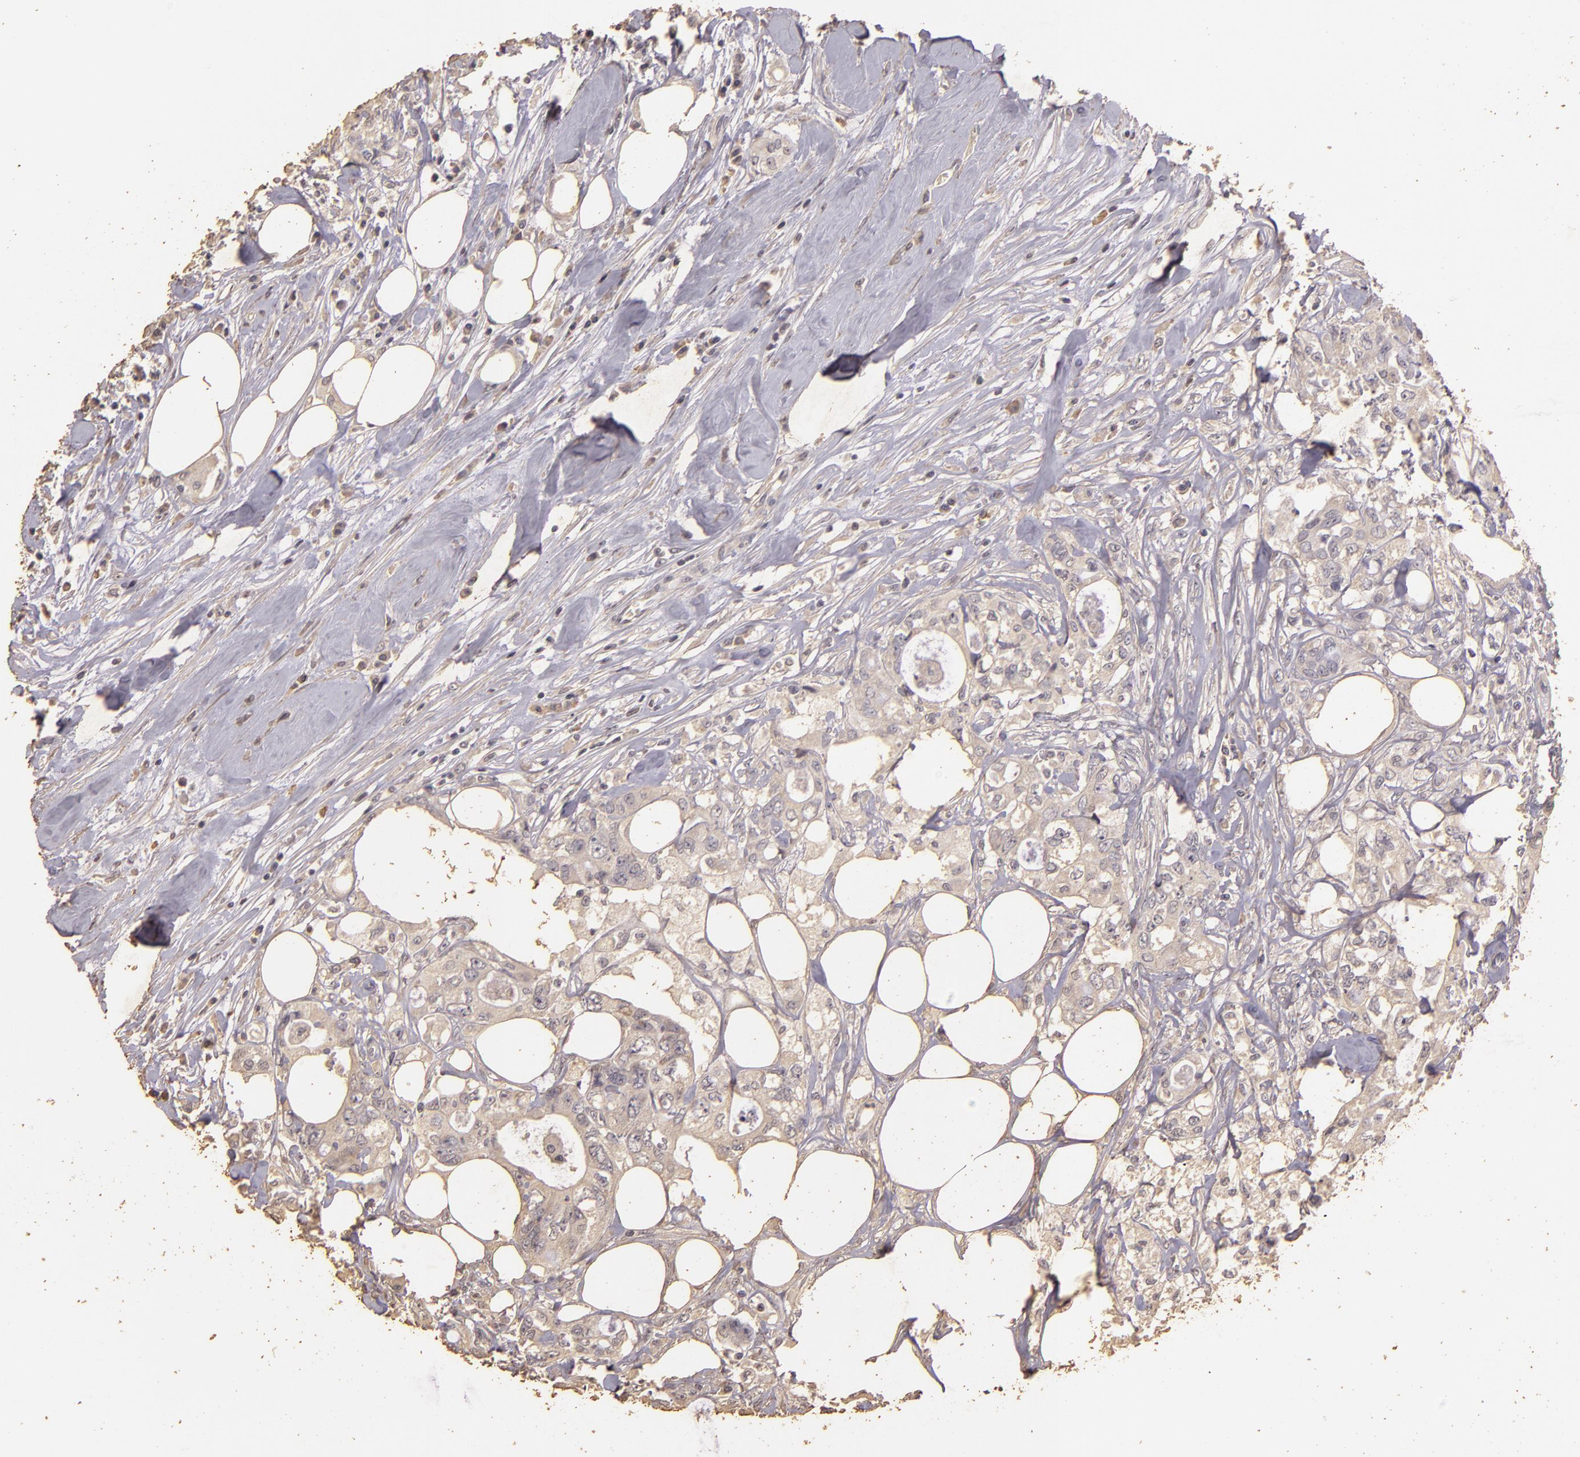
{"staining": {"intensity": "weak", "quantity": ">75%", "location": "cytoplasmic/membranous"}, "tissue": "colorectal cancer", "cell_type": "Tumor cells", "image_type": "cancer", "snomed": [{"axis": "morphology", "description": "Adenocarcinoma, NOS"}, {"axis": "topography", "description": "Rectum"}], "caption": "Colorectal cancer (adenocarcinoma) was stained to show a protein in brown. There is low levels of weak cytoplasmic/membranous staining in about >75% of tumor cells. The staining was performed using DAB (3,3'-diaminobenzidine) to visualize the protein expression in brown, while the nuclei were stained in blue with hematoxylin (Magnification: 20x).", "gene": "BCL2L13", "patient": {"sex": "female", "age": 57}}